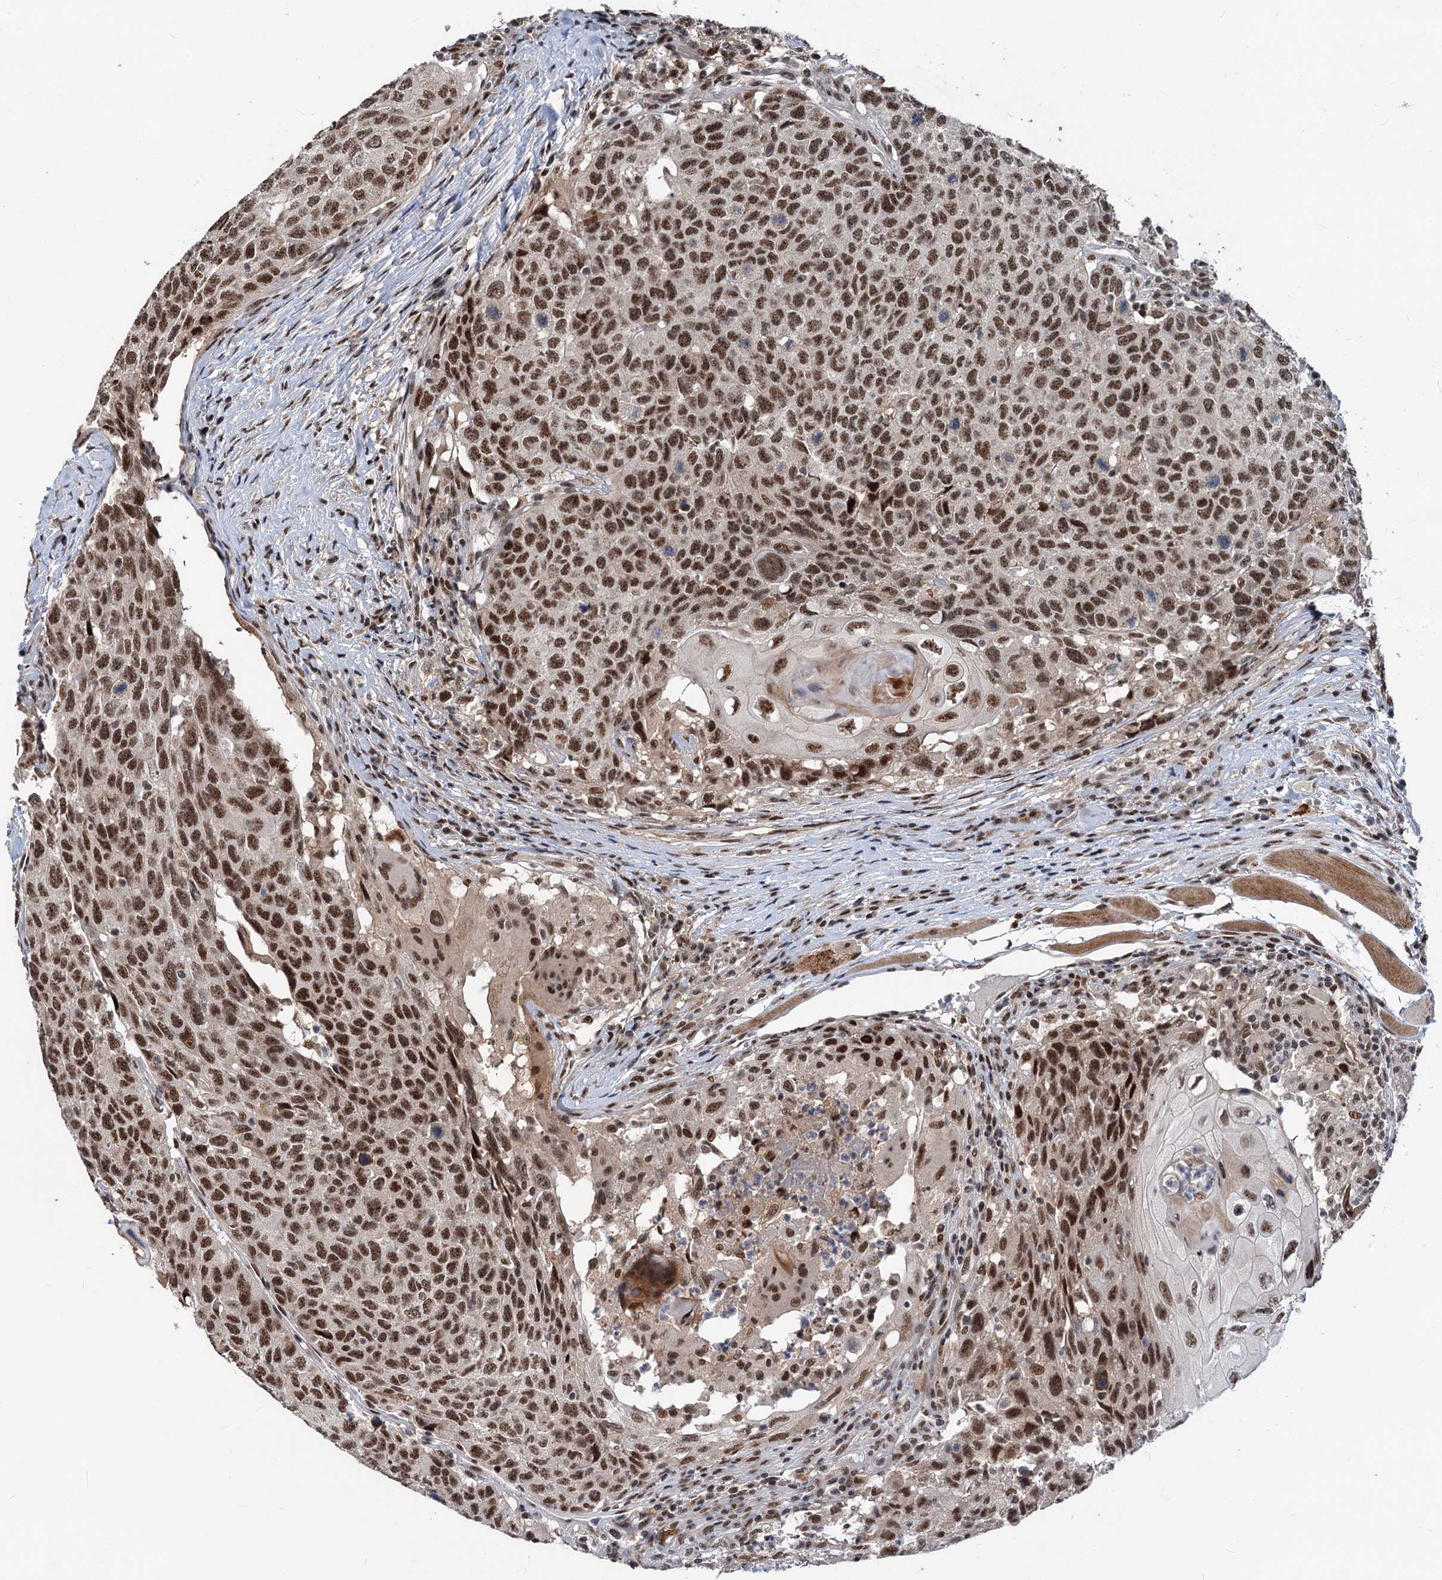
{"staining": {"intensity": "moderate", "quantity": ">75%", "location": "nuclear"}, "tissue": "head and neck cancer", "cell_type": "Tumor cells", "image_type": "cancer", "snomed": [{"axis": "morphology", "description": "Squamous cell carcinoma, NOS"}, {"axis": "topography", "description": "Head-Neck"}], "caption": "An image showing moderate nuclear staining in approximately >75% of tumor cells in head and neck squamous cell carcinoma, as visualized by brown immunohistochemical staining.", "gene": "PHF8", "patient": {"sex": "male", "age": 66}}